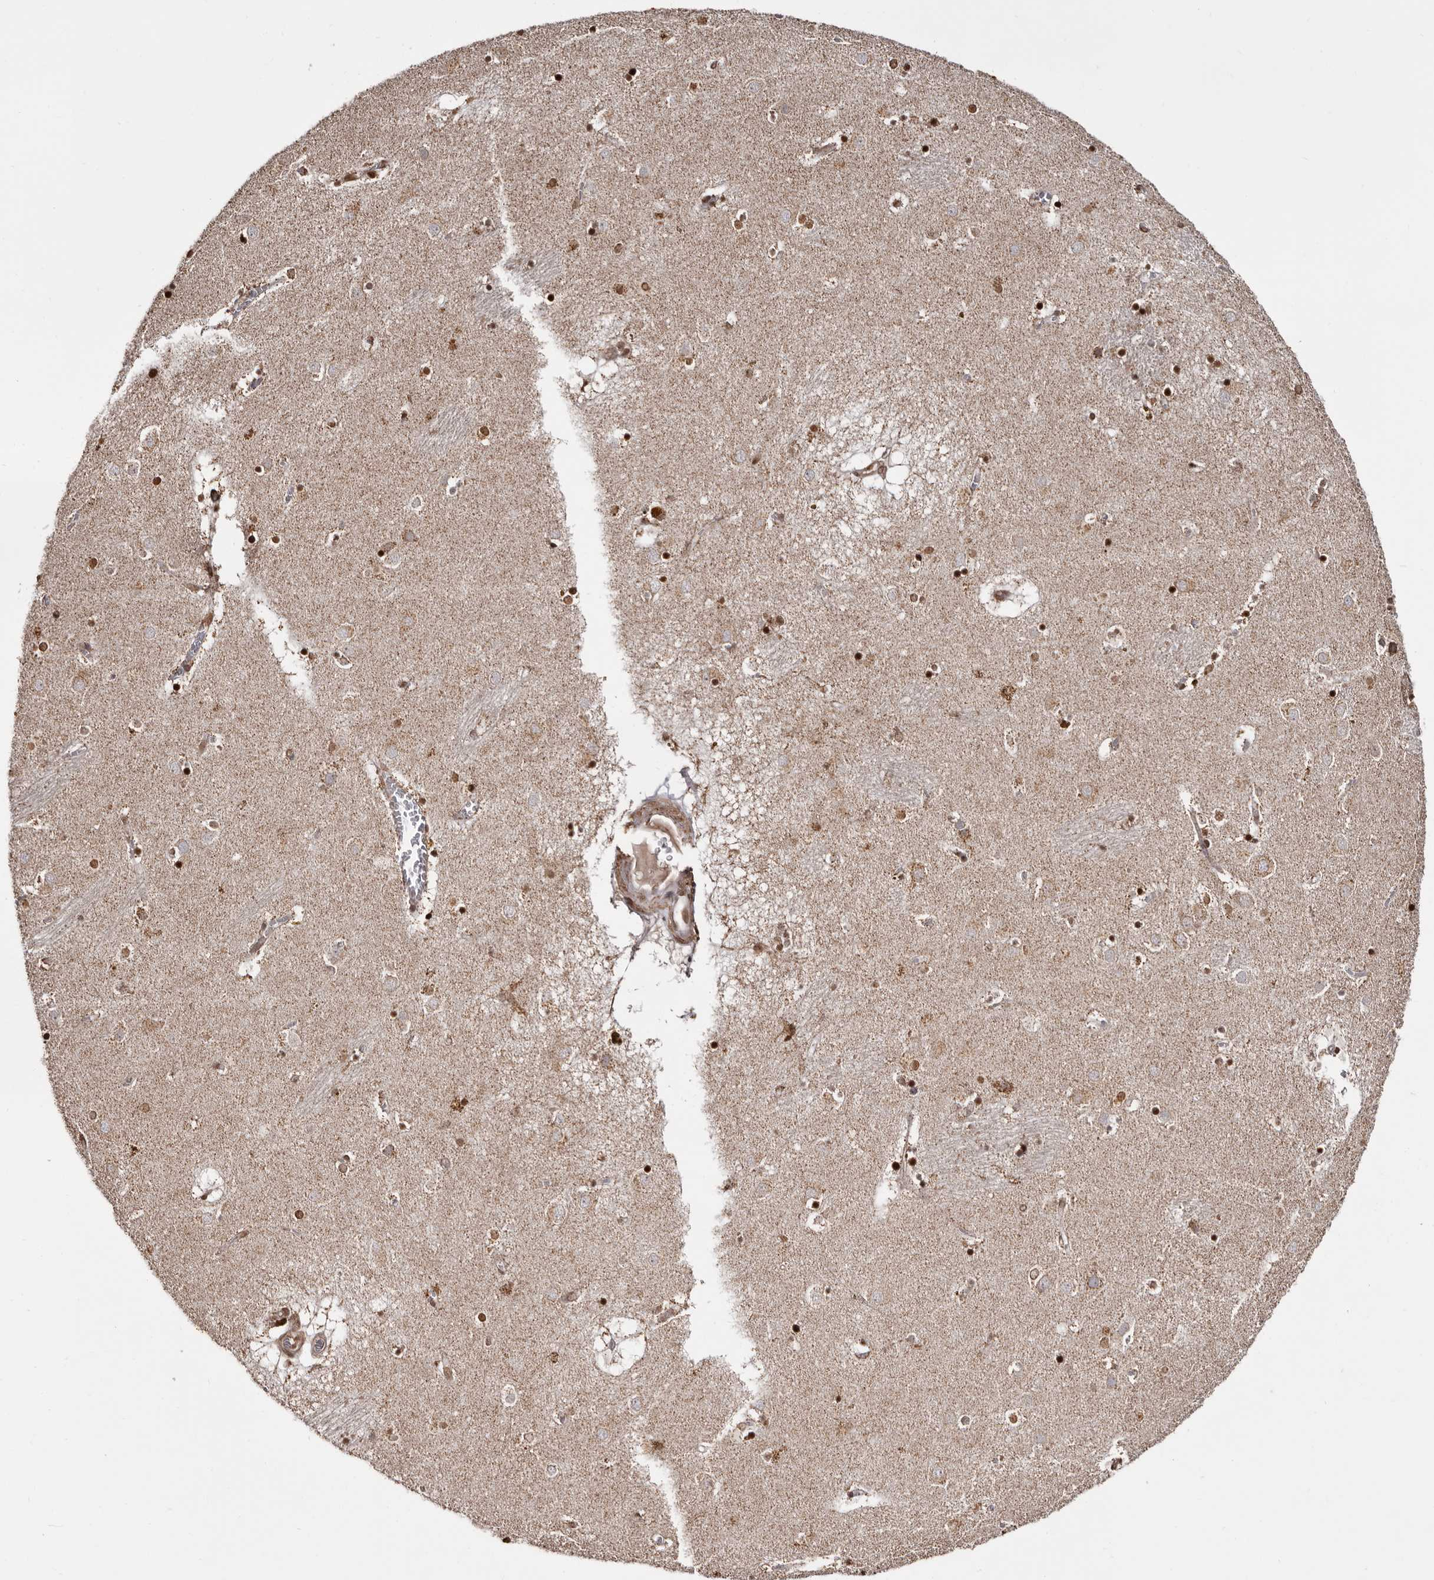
{"staining": {"intensity": "strong", "quantity": ">75%", "location": "nuclear"}, "tissue": "caudate", "cell_type": "Glial cells", "image_type": "normal", "snomed": [{"axis": "morphology", "description": "Normal tissue, NOS"}, {"axis": "topography", "description": "Lateral ventricle wall"}], "caption": "Benign caudate was stained to show a protein in brown. There is high levels of strong nuclear expression in about >75% of glial cells. Immunohistochemistry stains the protein in brown and the nuclei are stained blue.", "gene": "CCDC190", "patient": {"sex": "male", "age": 70}}